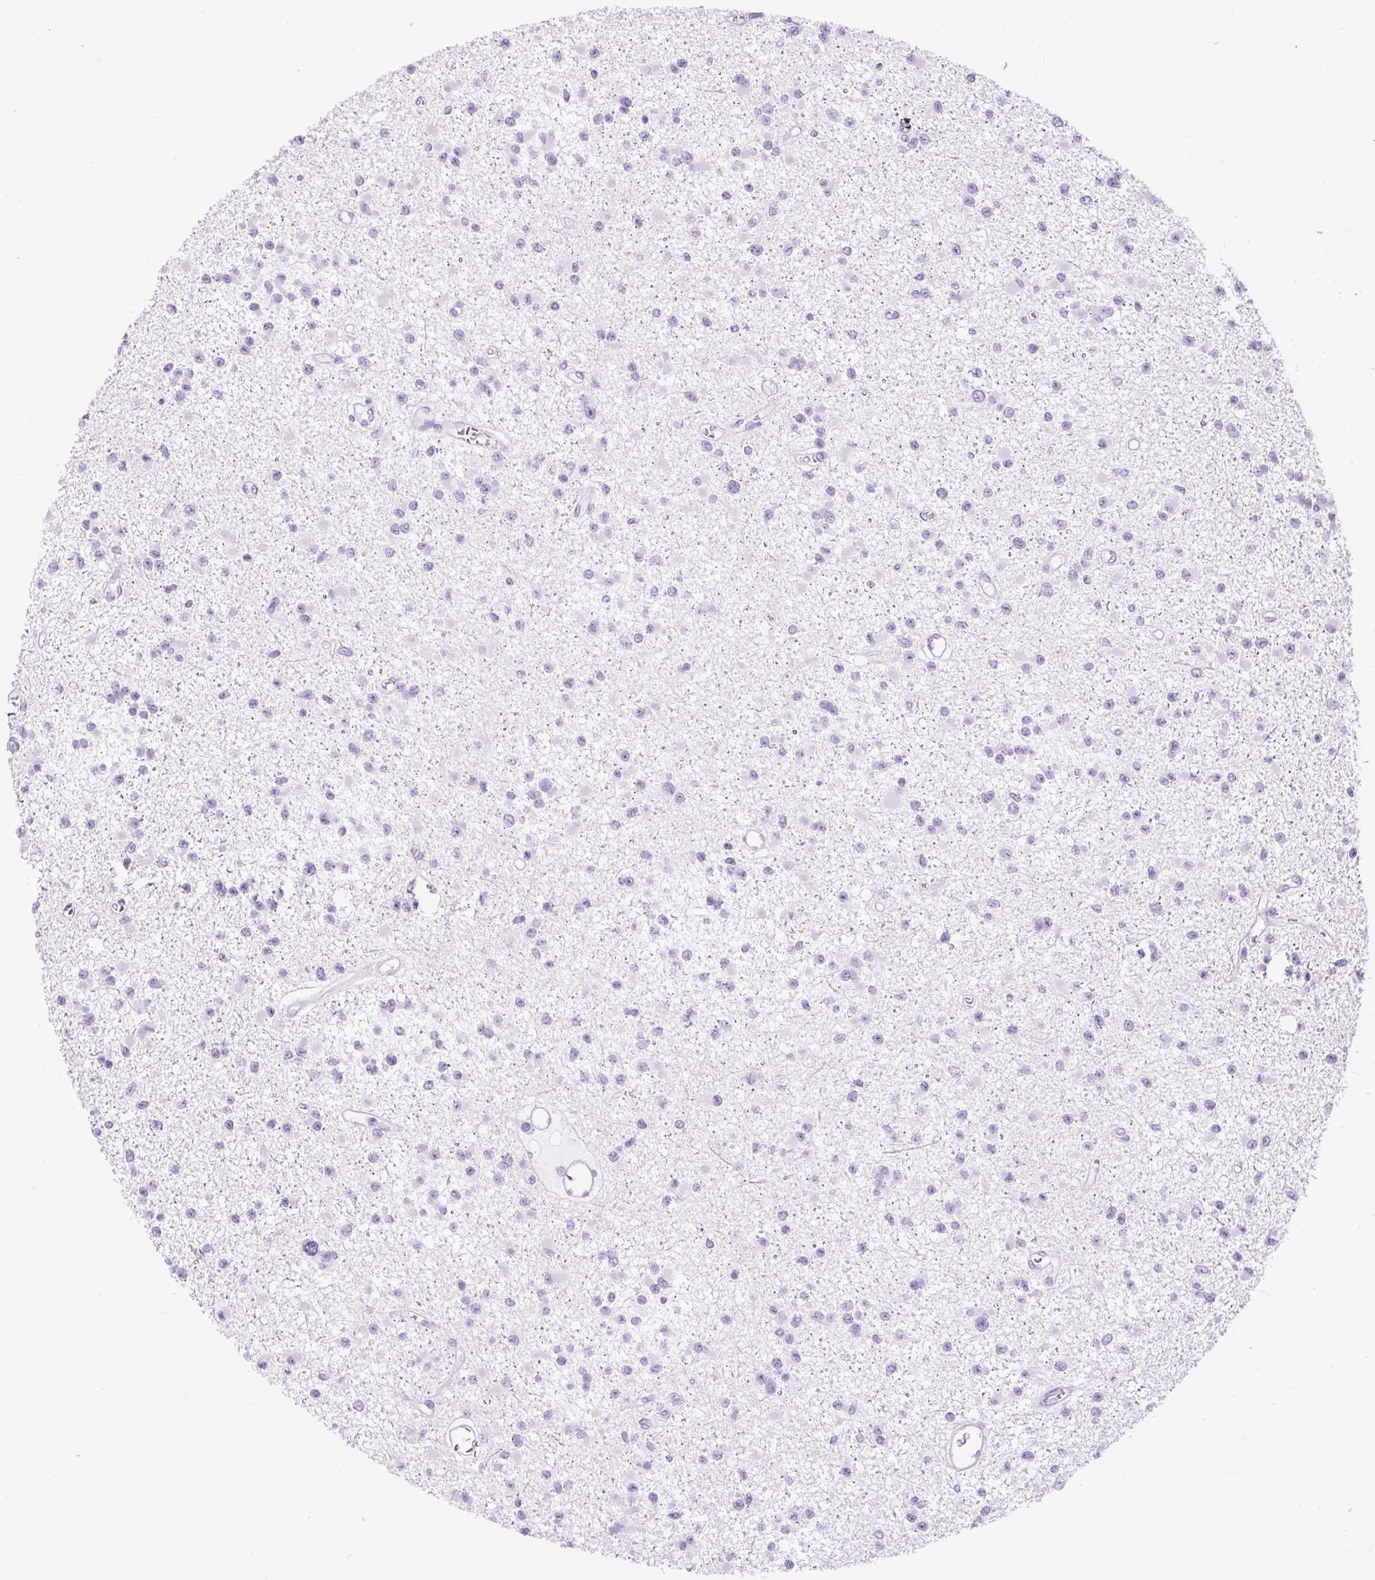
{"staining": {"intensity": "negative", "quantity": "none", "location": "none"}, "tissue": "glioma", "cell_type": "Tumor cells", "image_type": "cancer", "snomed": [{"axis": "morphology", "description": "Glioma, malignant, Low grade"}, {"axis": "topography", "description": "Brain"}], "caption": "This micrograph is of malignant glioma (low-grade) stained with IHC to label a protein in brown with the nuclei are counter-stained blue. There is no positivity in tumor cells. (DAB (3,3'-diaminobenzidine) immunohistochemistry (IHC) visualized using brightfield microscopy, high magnification).", "gene": "RACGAP1", "patient": {"sex": "female", "age": 22}}